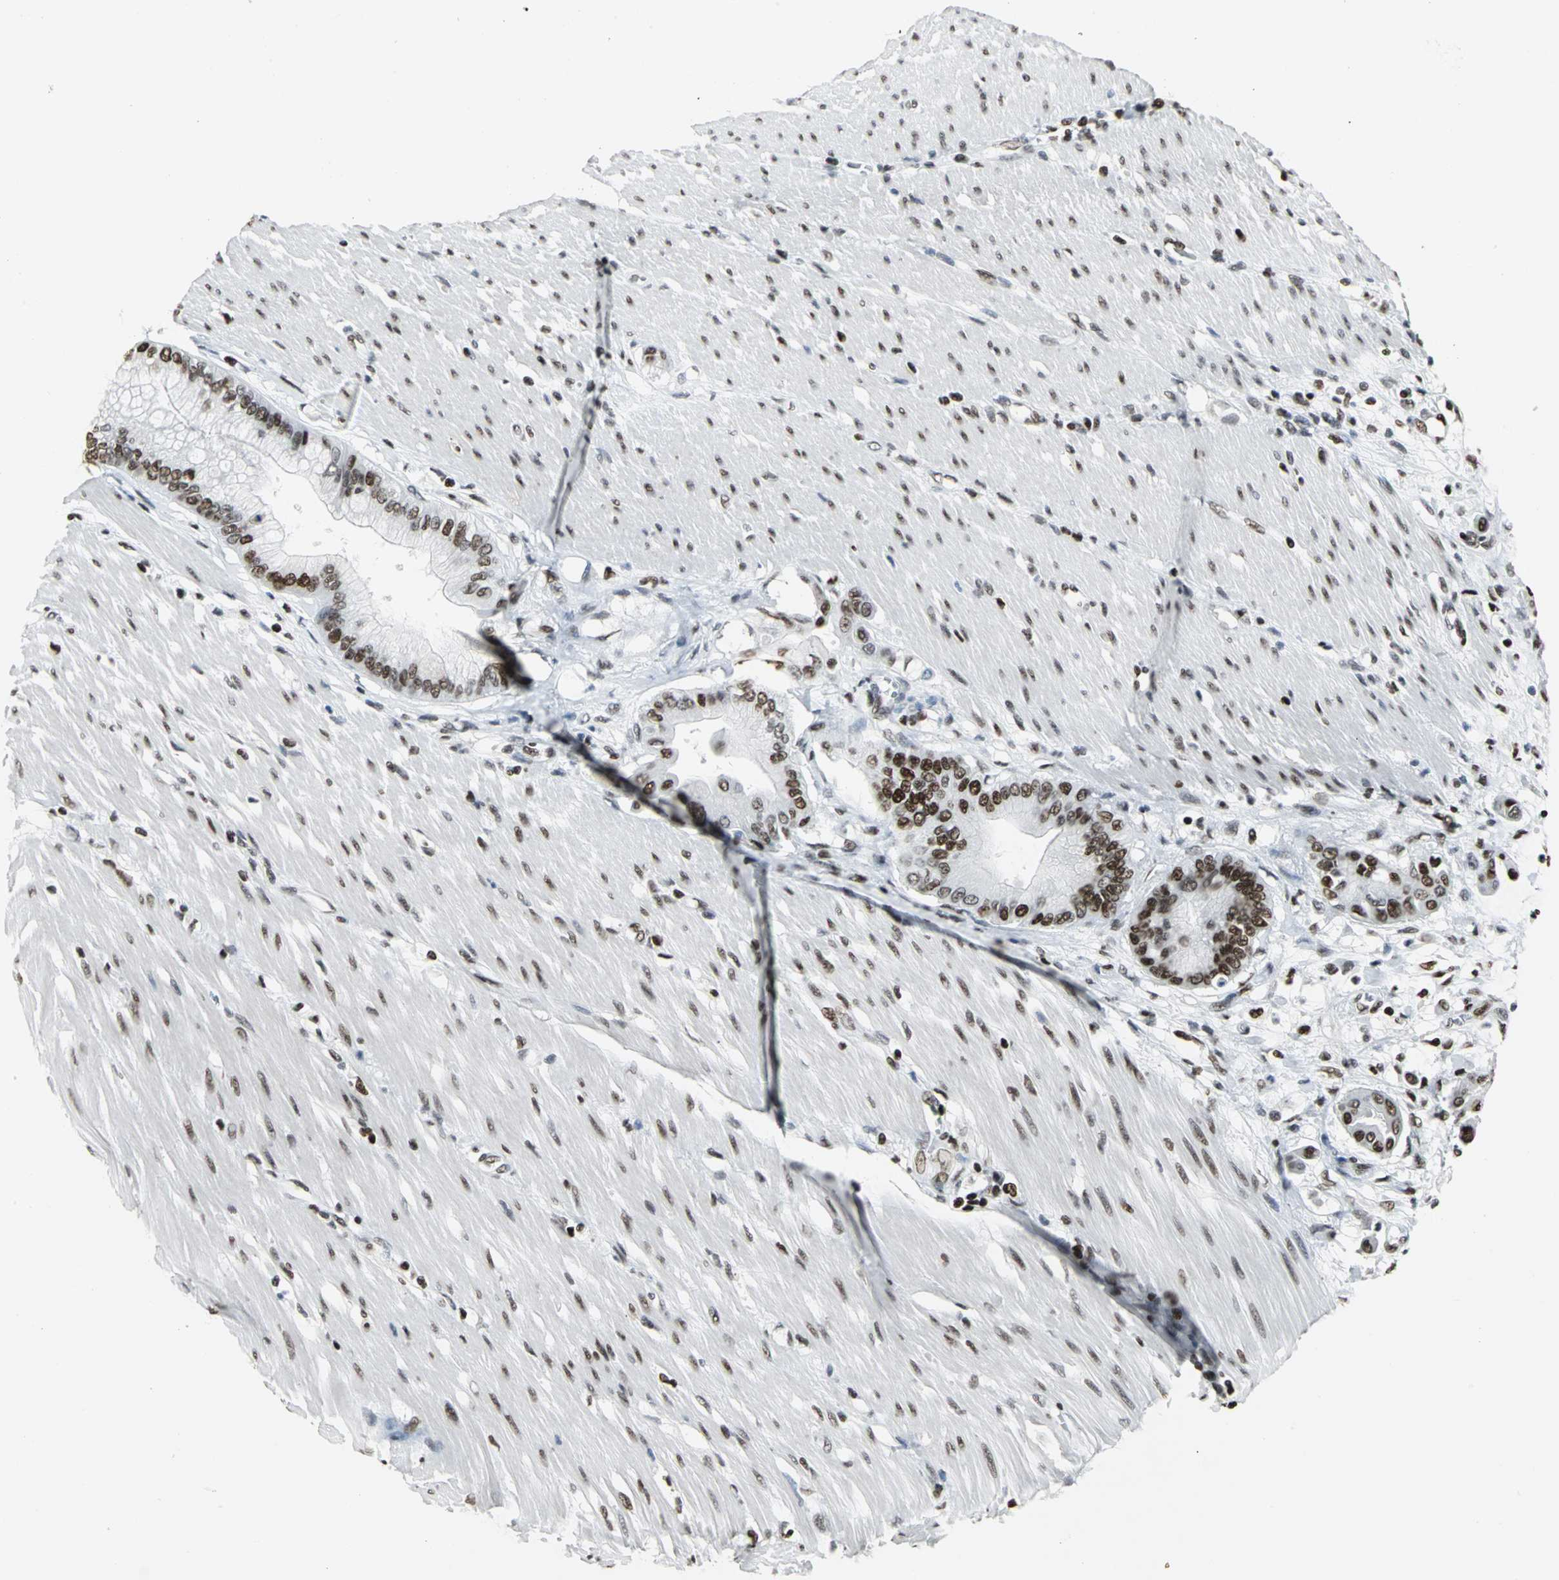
{"staining": {"intensity": "strong", "quantity": ">75%", "location": "nuclear"}, "tissue": "pancreatic cancer", "cell_type": "Tumor cells", "image_type": "cancer", "snomed": [{"axis": "morphology", "description": "Adenocarcinoma, NOS"}, {"axis": "morphology", "description": "Adenocarcinoma, metastatic, NOS"}, {"axis": "topography", "description": "Lymph node"}, {"axis": "topography", "description": "Pancreas"}, {"axis": "topography", "description": "Duodenum"}], "caption": "Immunohistochemistry micrograph of adenocarcinoma (pancreatic) stained for a protein (brown), which demonstrates high levels of strong nuclear expression in about >75% of tumor cells.", "gene": "HNRNPD", "patient": {"sex": "female", "age": 64}}